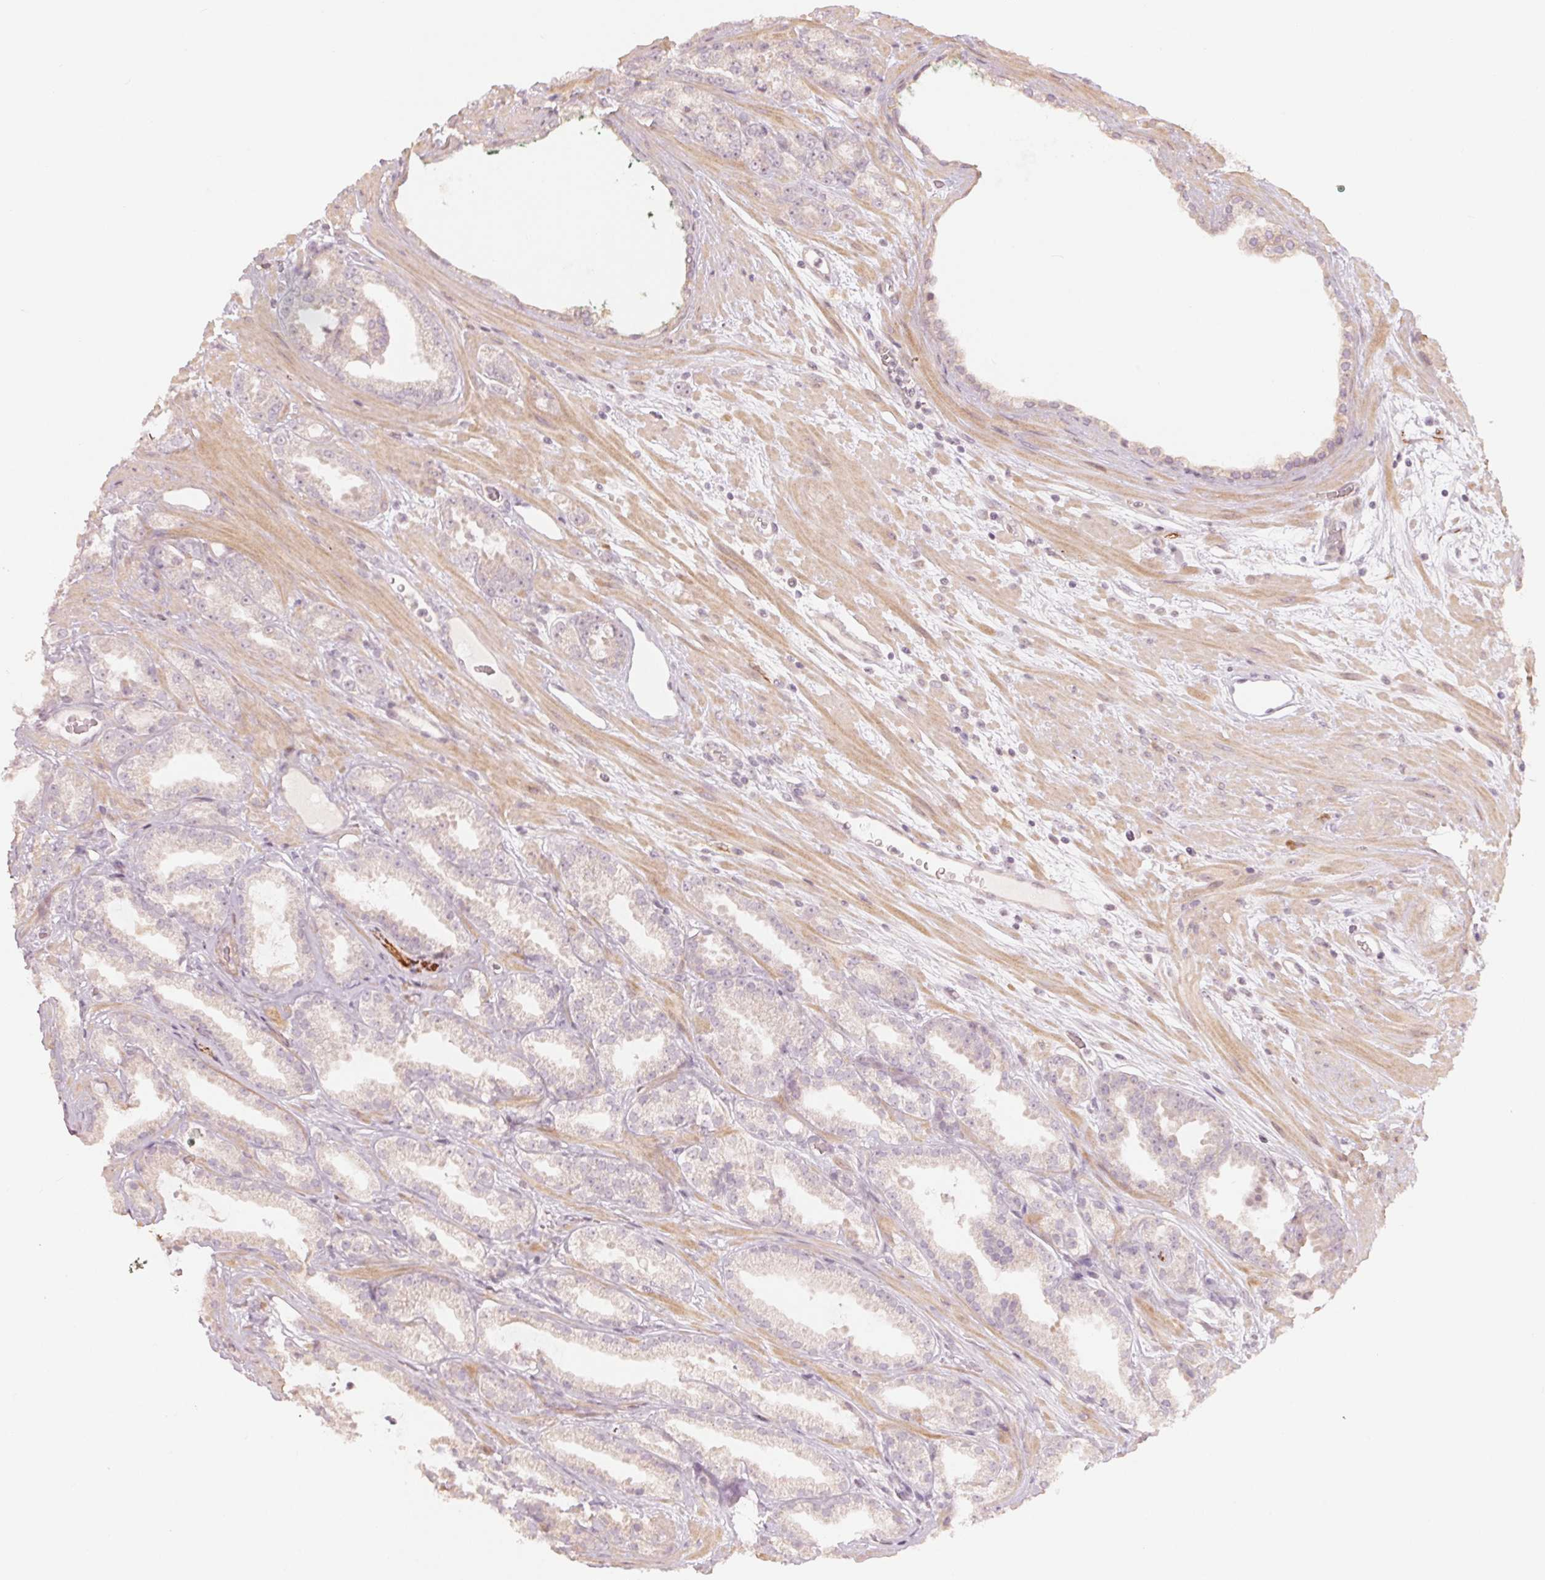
{"staining": {"intensity": "negative", "quantity": "none", "location": "none"}, "tissue": "prostate cancer", "cell_type": "Tumor cells", "image_type": "cancer", "snomed": [{"axis": "morphology", "description": "Adenocarcinoma, Low grade"}, {"axis": "topography", "description": "Prostate"}], "caption": "Image shows no protein staining in tumor cells of adenocarcinoma (low-grade) (prostate) tissue.", "gene": "DENND2C", "patient": {"sex": "male", "age": 61}}